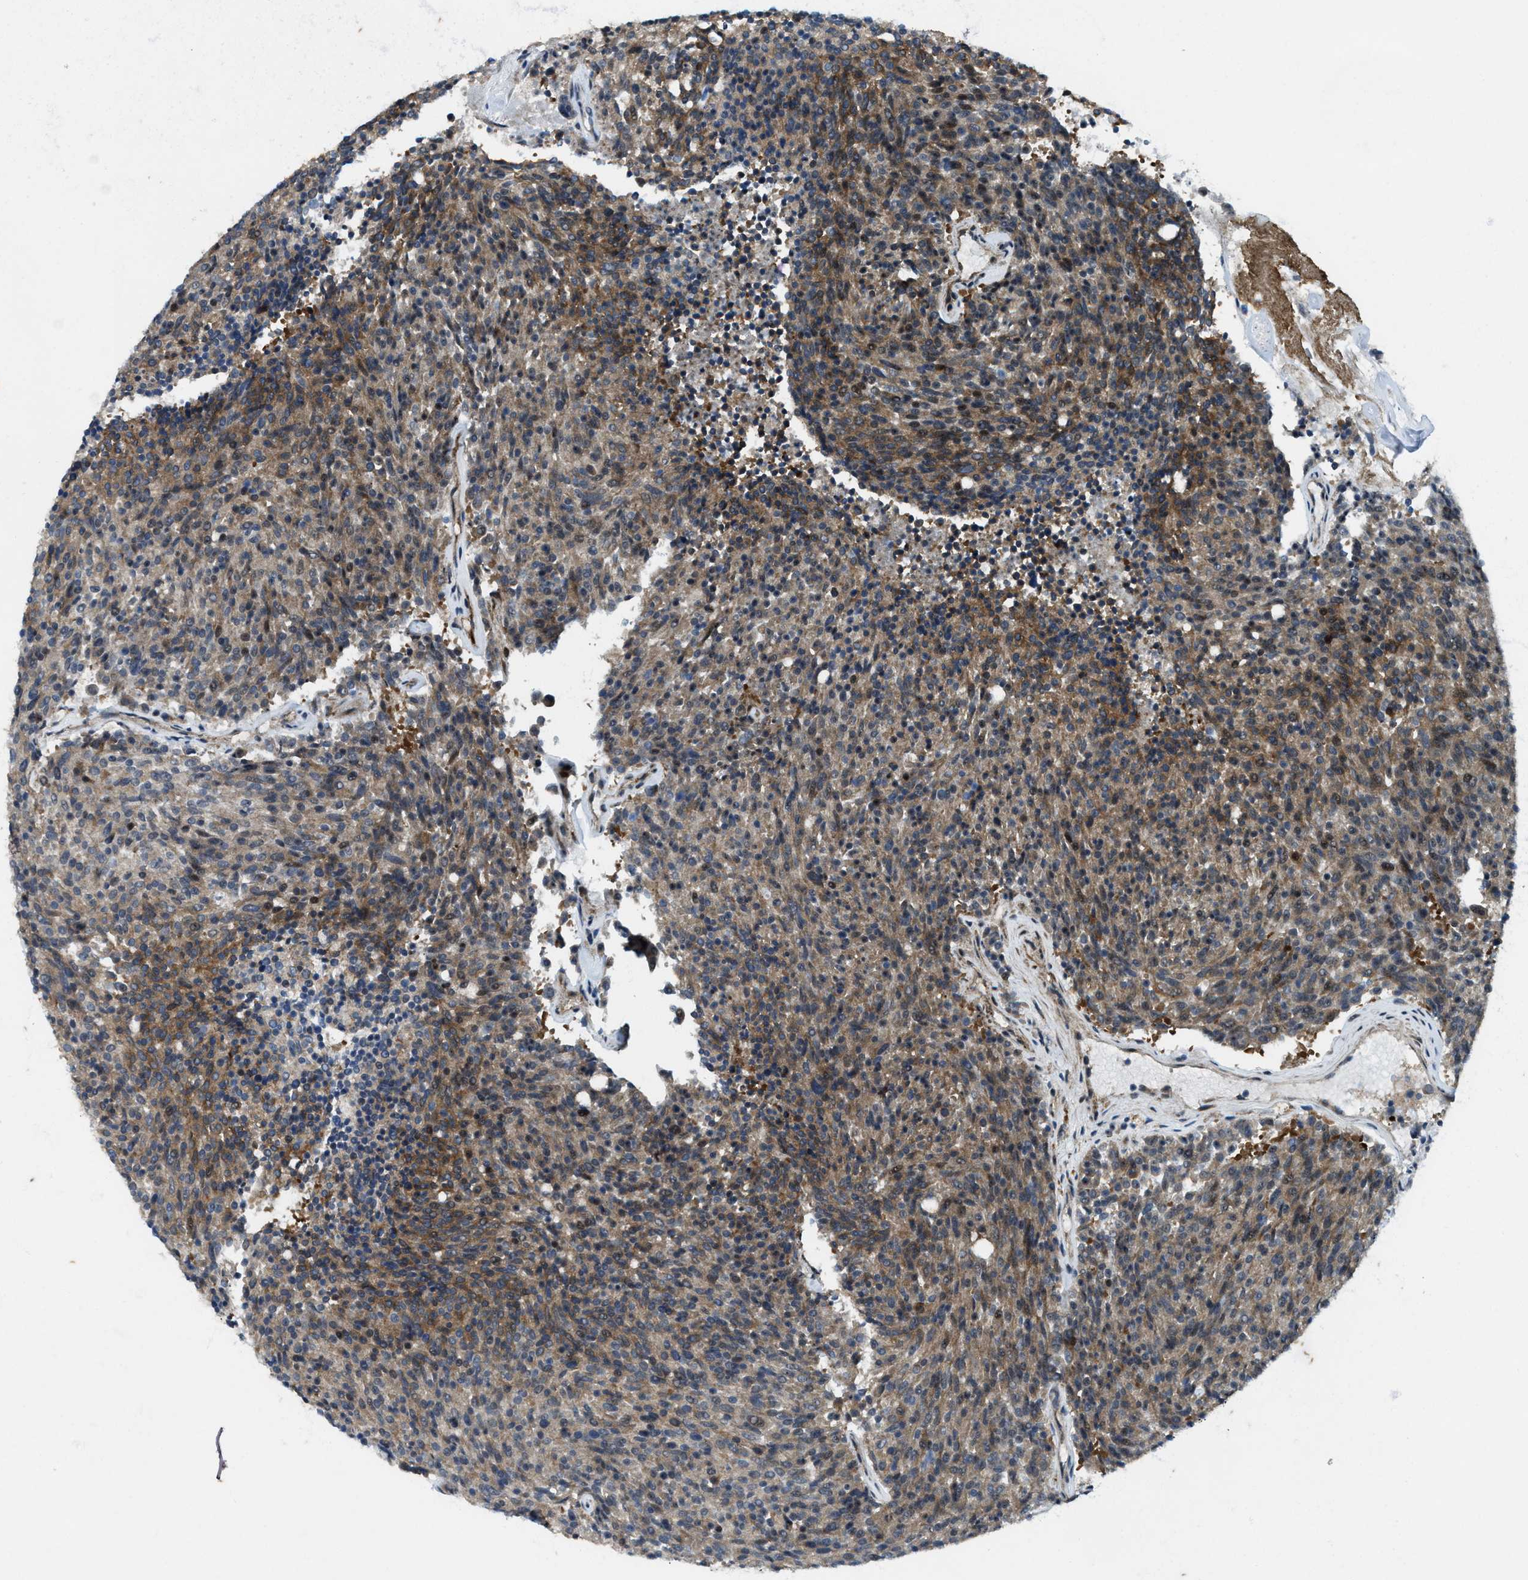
{"staining": {"intensity": "moderate", "quantity": ">75%", "location": "cytoplasmic/membranous"}, "tissue": "carcinoid", "cell_type": "Tumor cells", "image_type": "cancer", "snomed": [{"axis": "morphology", "description": "Carcinoid, malignant, NOS"}, {"axis": "topography", "description": "Pancreas"}], "caption": "High-power microscopy captured an immunohistochemistry micrograph of carcinoid, revealing moderate cytoplasmic/membranous staining in approximately >75% of tumor cells.", "gene": "LRRC72", "patient": {"sex": "female", "age": 54}}